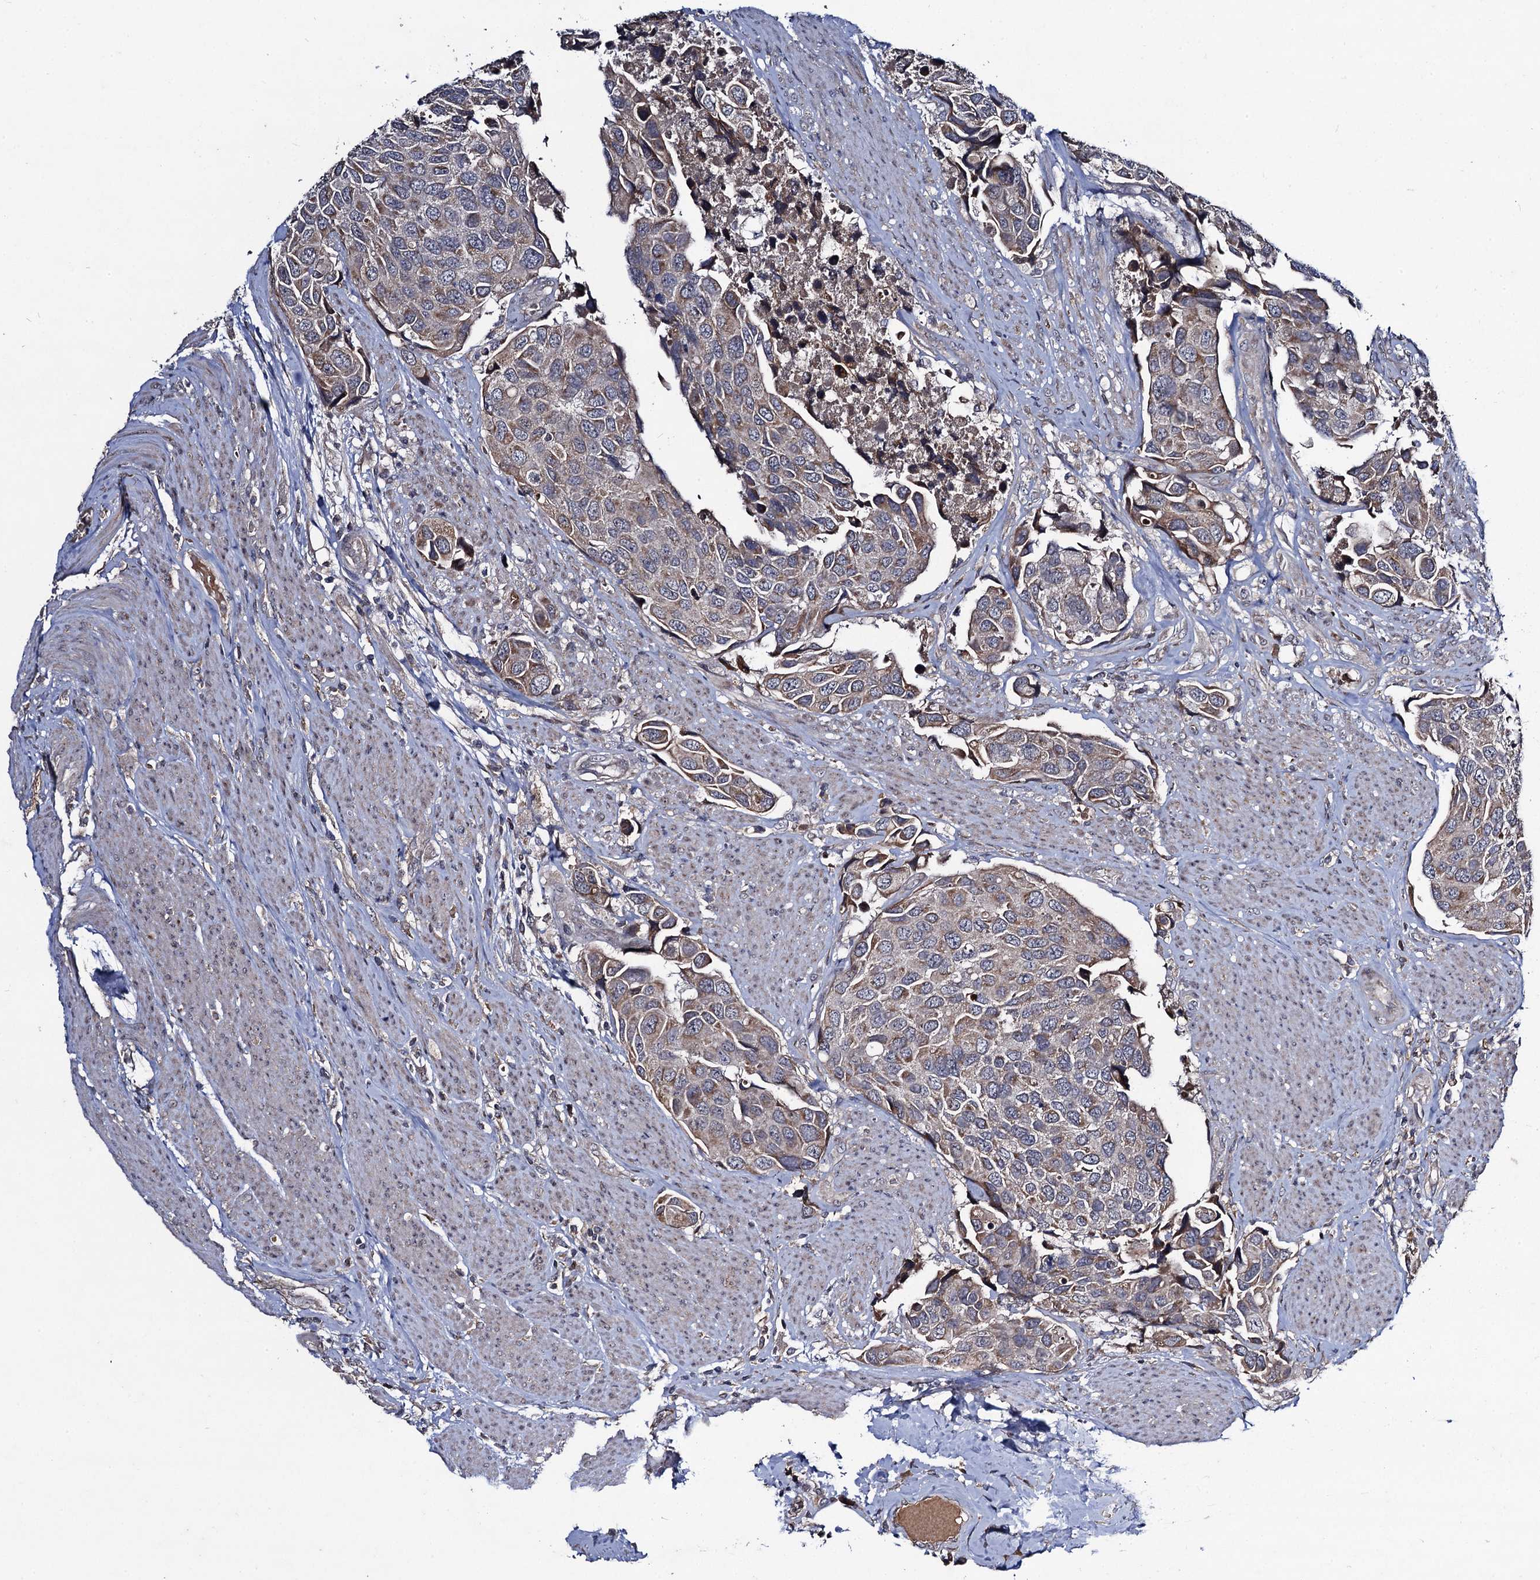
{"staining": {"intensity": "moderate", "quantity": "25%-75%", "location": "cytoplasmic/membranous"}, "tissue": "urothelial cancer", "cell_type": "Tumor cells", "image_type": "cancer", "snomed": [{"axis": "morphology", "description": "Urothelial carcinoma, High grade"}, {"axis": "topography", "description": "Urinary bladder"}], "caption": "High-magnification brightfield microscopy of urothelial carcinoma (high-grade) stained with DAB (3,3'-diaminobenzidine) (brown) and counterstained with hematoxylin (blue). tumor cells exhibit moderate cytoplasmic/membranous positivity is seen in approximately25%-75% of cells.", "gene": "VPS37D", "patient": {"sex": "male", "age": 74}}